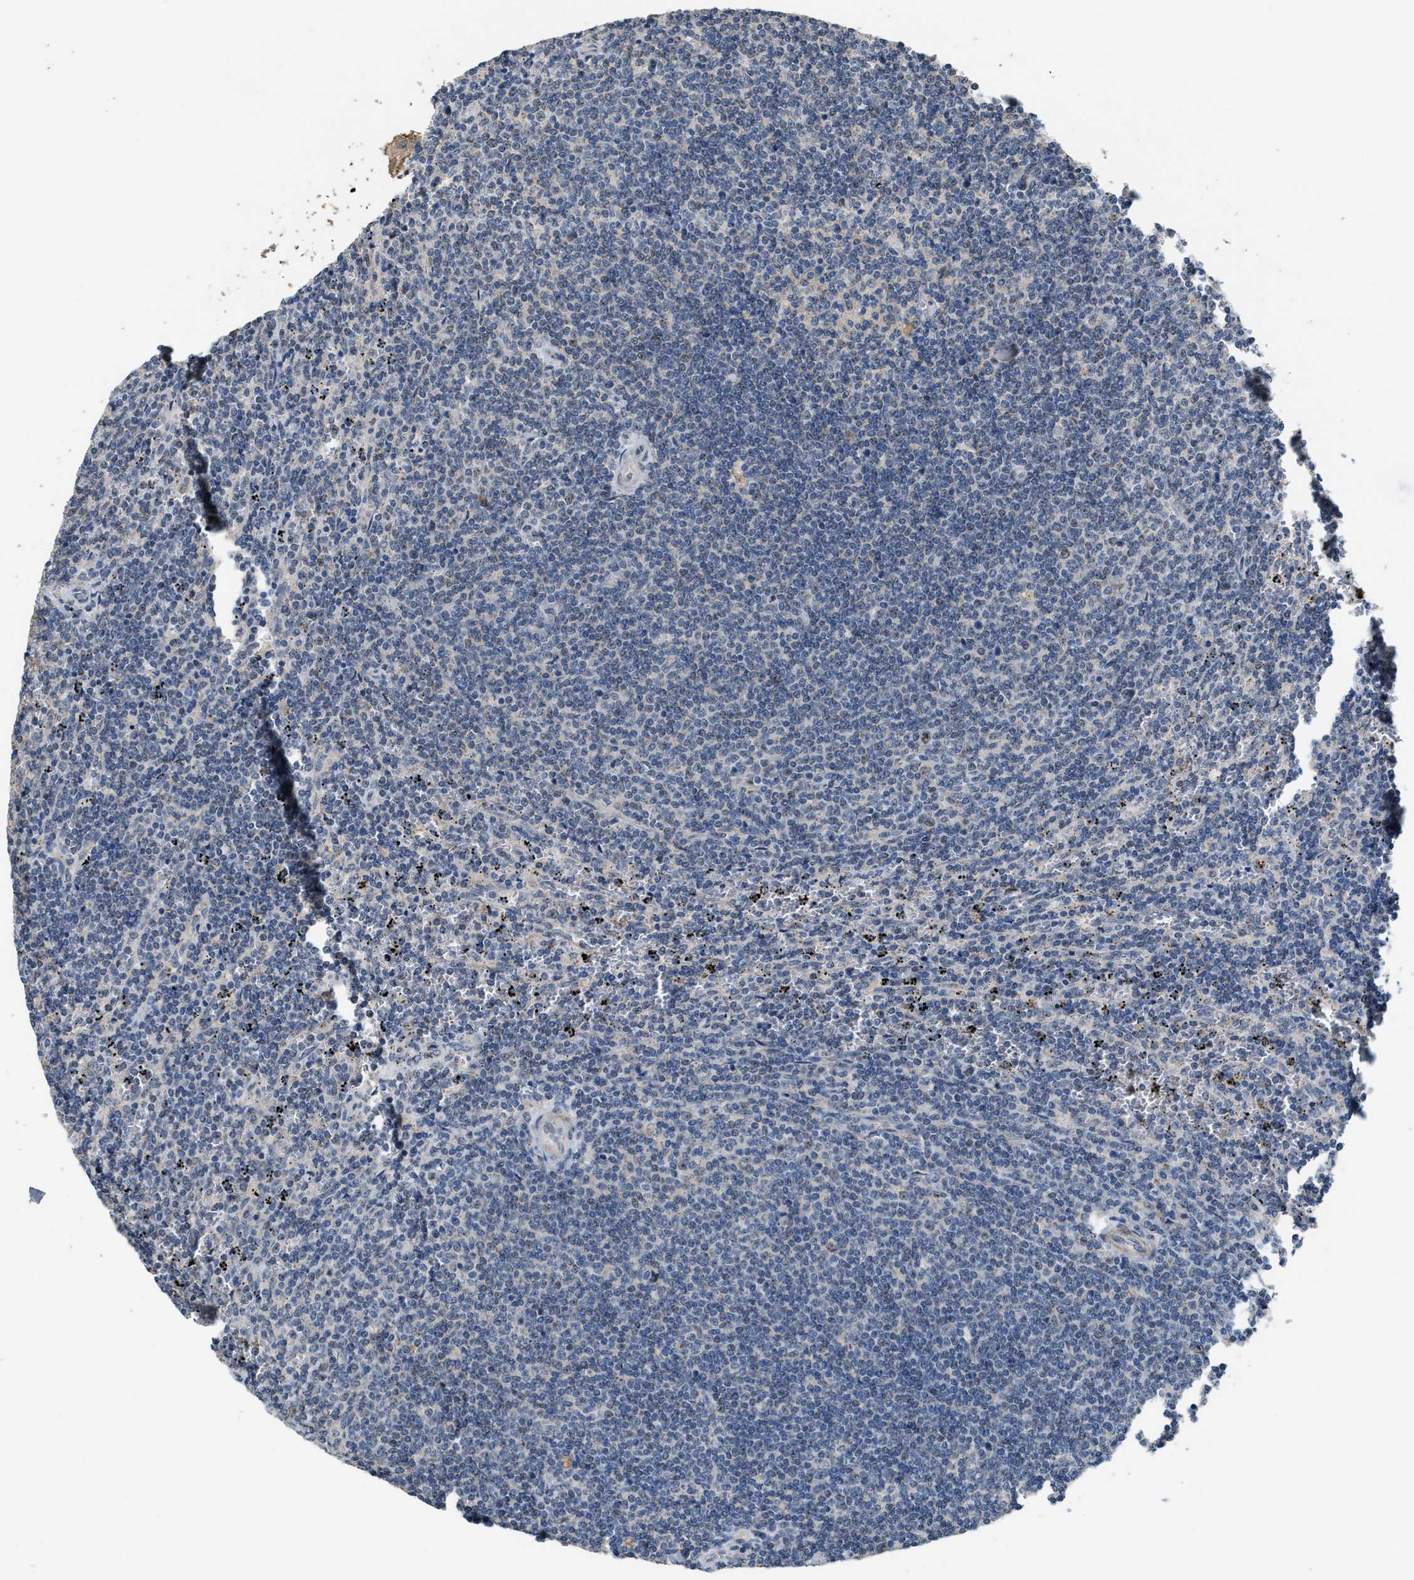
{"staining": {"intensity": "negative", "quantity": "none", "location": "none"}, "tissue": "lymphoma", "cell_type": "Tumor cells", "image_type": "cancer", "snomed": [{"axis": "morphology", "description": "Malignant lymphoma, non-Hodgkin's type, Low grade"}, {"axis": "topography", "description": "Spleen"}], "caption": "Malignant lymphoma, non-Hodgkin's type (low-grade) was stained to show a protein in brown. There is no significant positivity in tumor cells.", "gene": "ZNF783", "patient": {"sex": "female", "age": 50}}